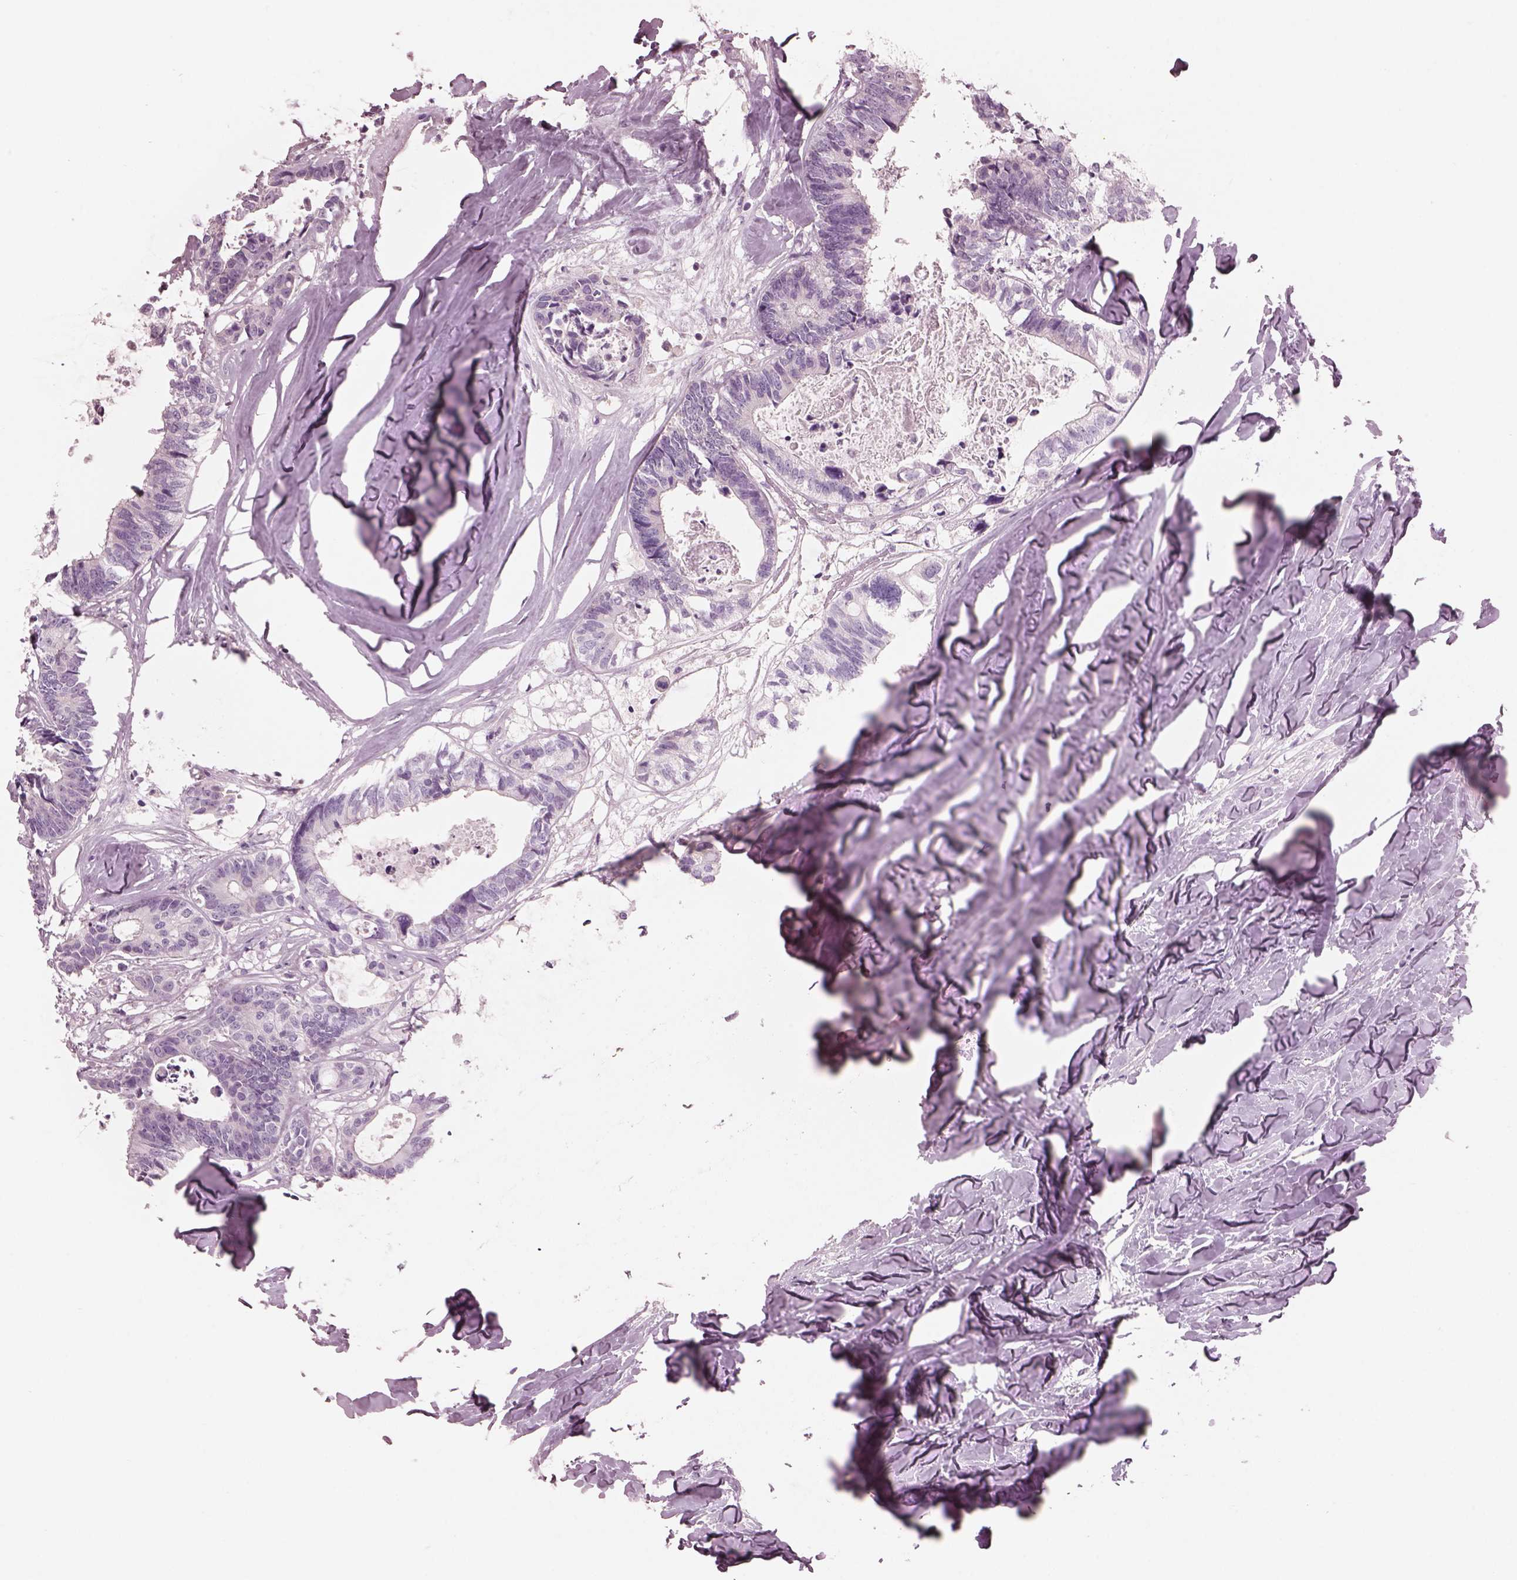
{"staining": {"intensity": "negative", "quantity": "none", "location": "none"}, "tissue": "colorectal cancer", "cell_type": "Tumor cells", "image_type": "cancer", "snomed": [{"axis": "morphology", "description": "Adenocarcinoma, NOS"}, {"axis": "topography", "description": "Colon"}, {"axis": "topography", "description": "Rectum"}], "caption": "Tumor cells are negative for brown protein staining in colorectal cancer. (DAB immunohistochemistry with hematoxylin counter stain).", "gene": "PACRG", "patient": {"sex": "male", "age": 57}}